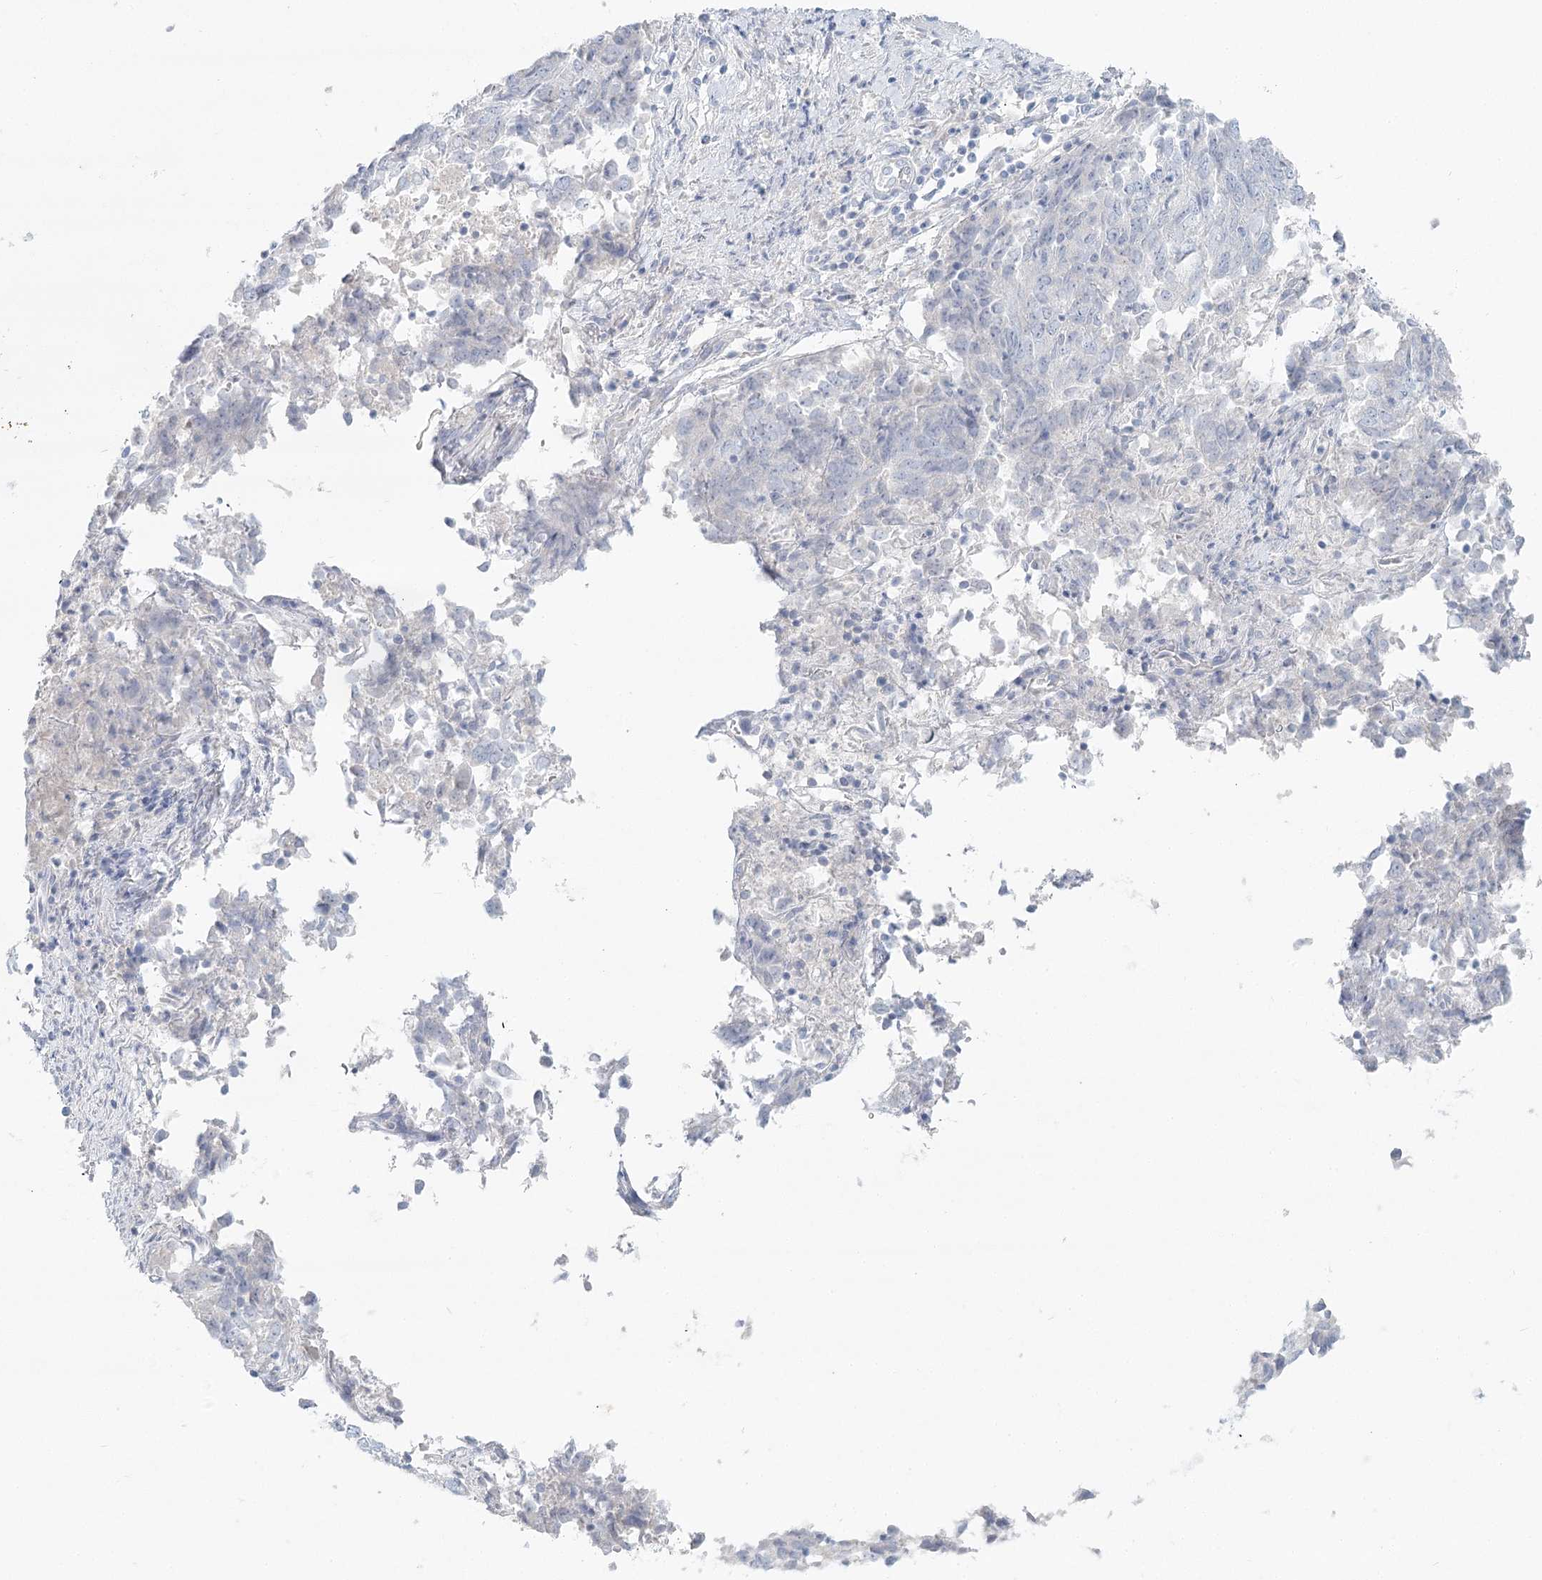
{"staining": {"intensity": "negative", "quantity": "none", "location": "none"}, "tissue": "endometrial cancer", "cell_type": "Tumor cells", "image_type": "cancer", "snomed": [{"axis": "morphology", "description": "Adenocarcinoma, NOS"}, {"axis": "topography", "description": "Endometrium"}], "caption": "DAB (3,3'-diaminobenzidine) immunohistochemical staining of human adenocarcinoma (endometrial) reveals no significant expression in tumor cells.", "gene": "DMGDH", "patient": {"sex": "female", "age": 80}}